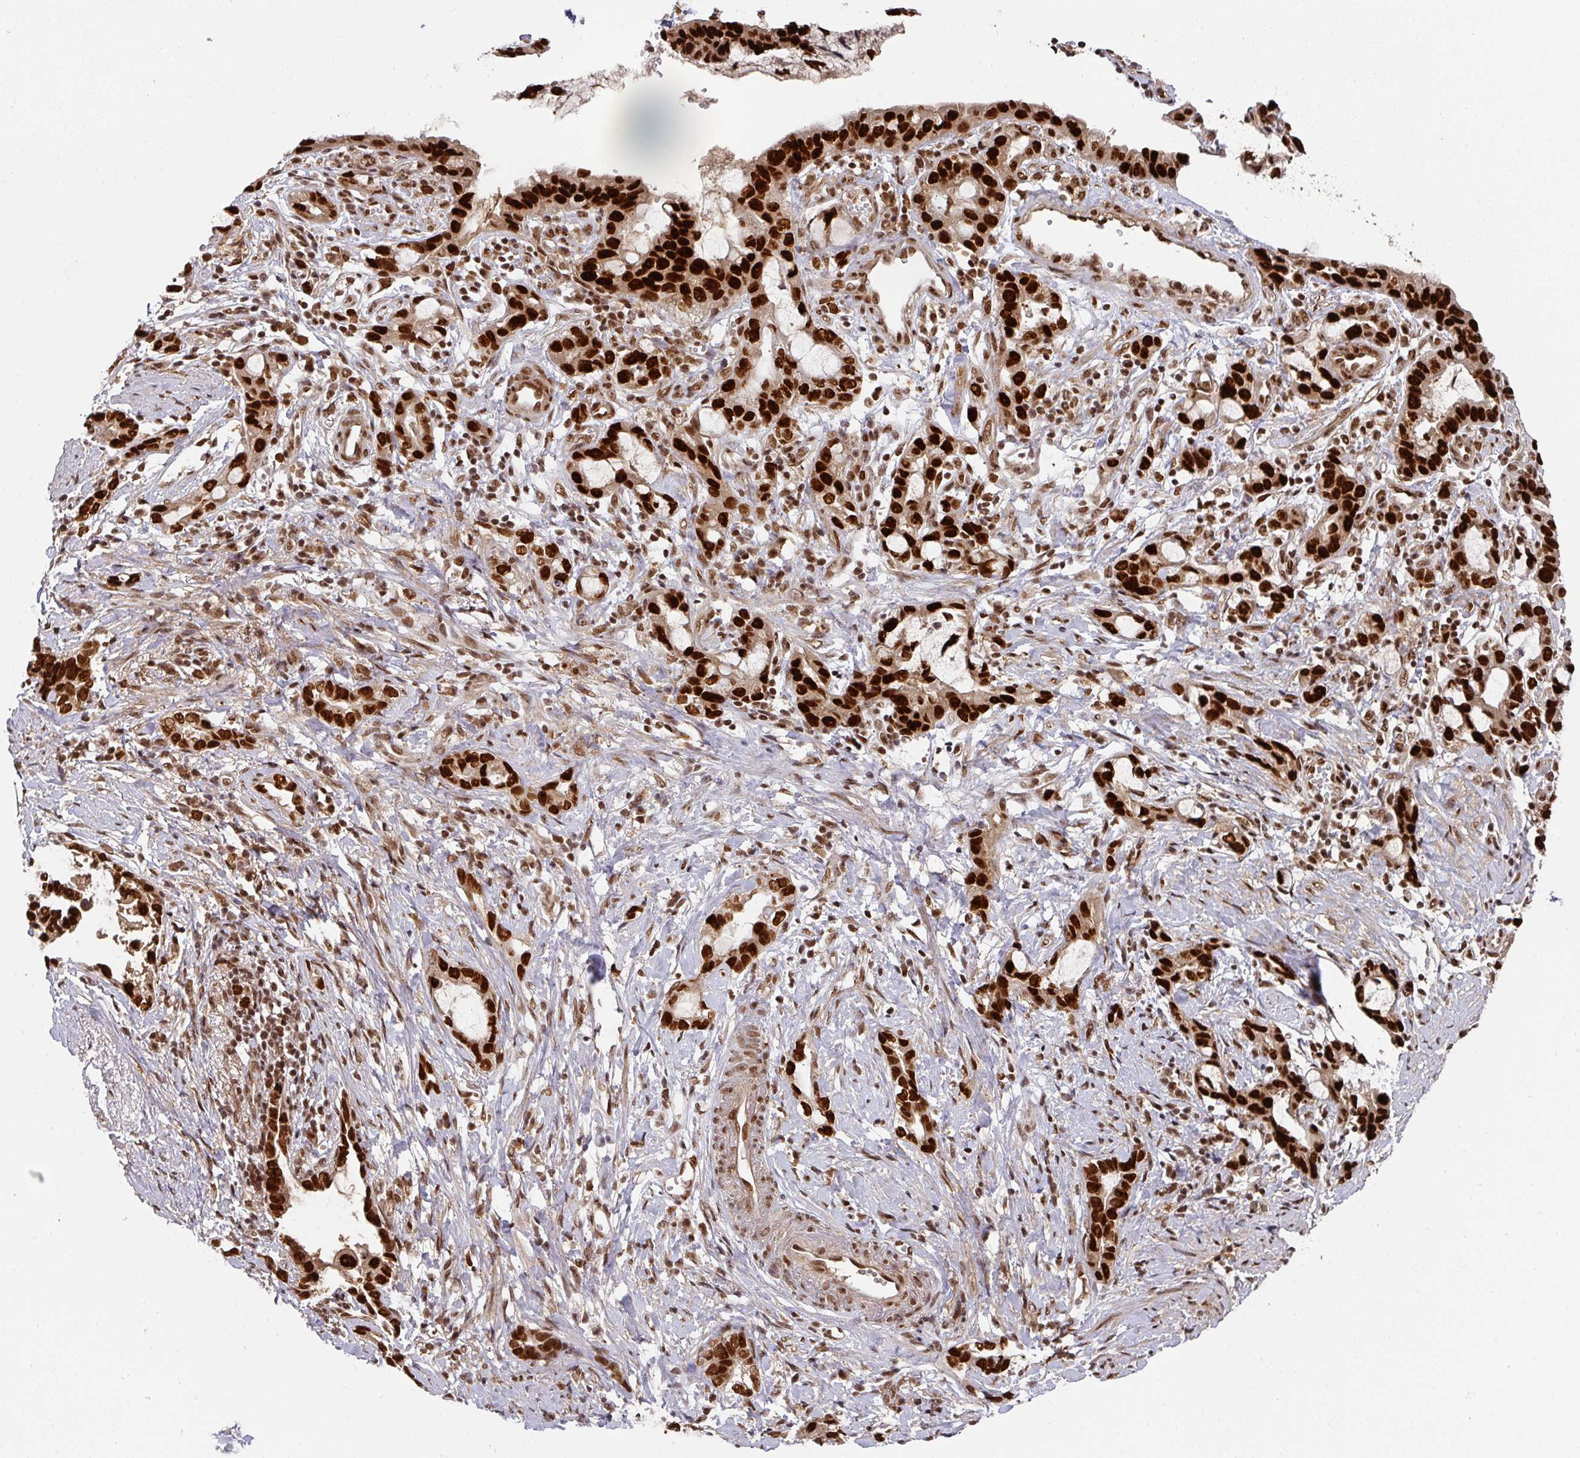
{"staining": {"intensity": "strong", "quantity": ">75%", "location": "nuclear"}, "tissue": "stomach cancer", "cell_type": "Tumor cells", "image_type": "cancer", "snomed": [{"axis": "morphology", "description": "Adenocarcinoma, NOS"}, {"axis": "topography", "description": "Stomach"}], "caption": "About >75% of tumor cells in human adenocarcinoma (stomach) demonstrate strong nuclear protein positivity as visualized by brown immunohistochemical staining.", "gene": "DIDO1", "patient": {"sex": "male", "age": 55}}